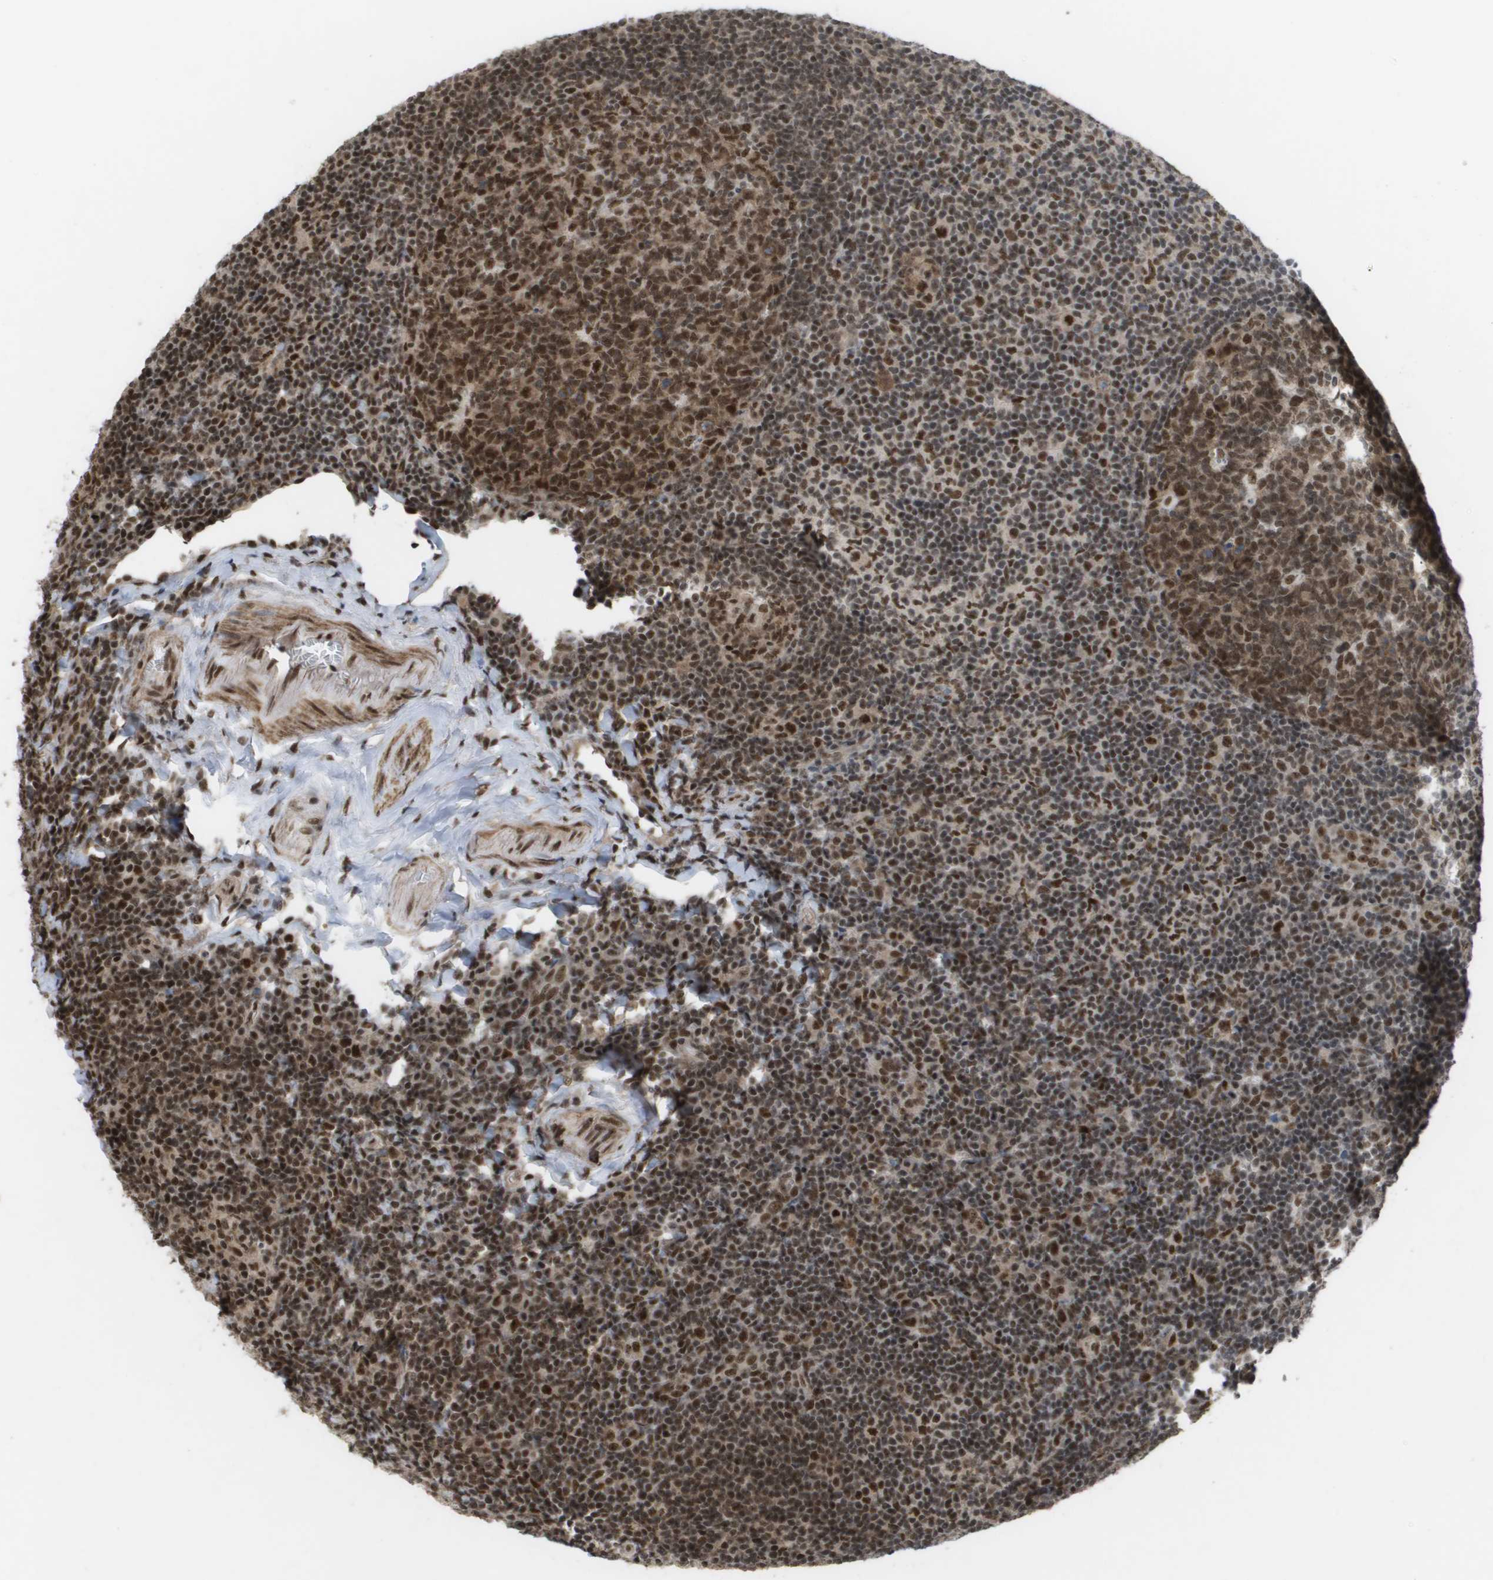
{"staining": {"intensity": "moderate", "quantity": ">75%", "location": "cytoplasmic/membranous,nuclear"}, "tissue": "tonsil", "cell_type": "Germinal center cells", "image_type": "normal", "snomed": [{"axis": "morphology", "description": "Normal tissue, NOS"}, {"axis": "topography", "description": "Tonsil"}], "caption": "Immunohistochemical staining of benign human tonsil exhibits moderate cytoplasmic/membranous,nuclear protein staining in about >75% of germinal center cells. The protein of interest is shown in brown color, while the nuclei are stained blue.", "gene": "CDT1", "patient": {"sex": "male", "age": 37}}